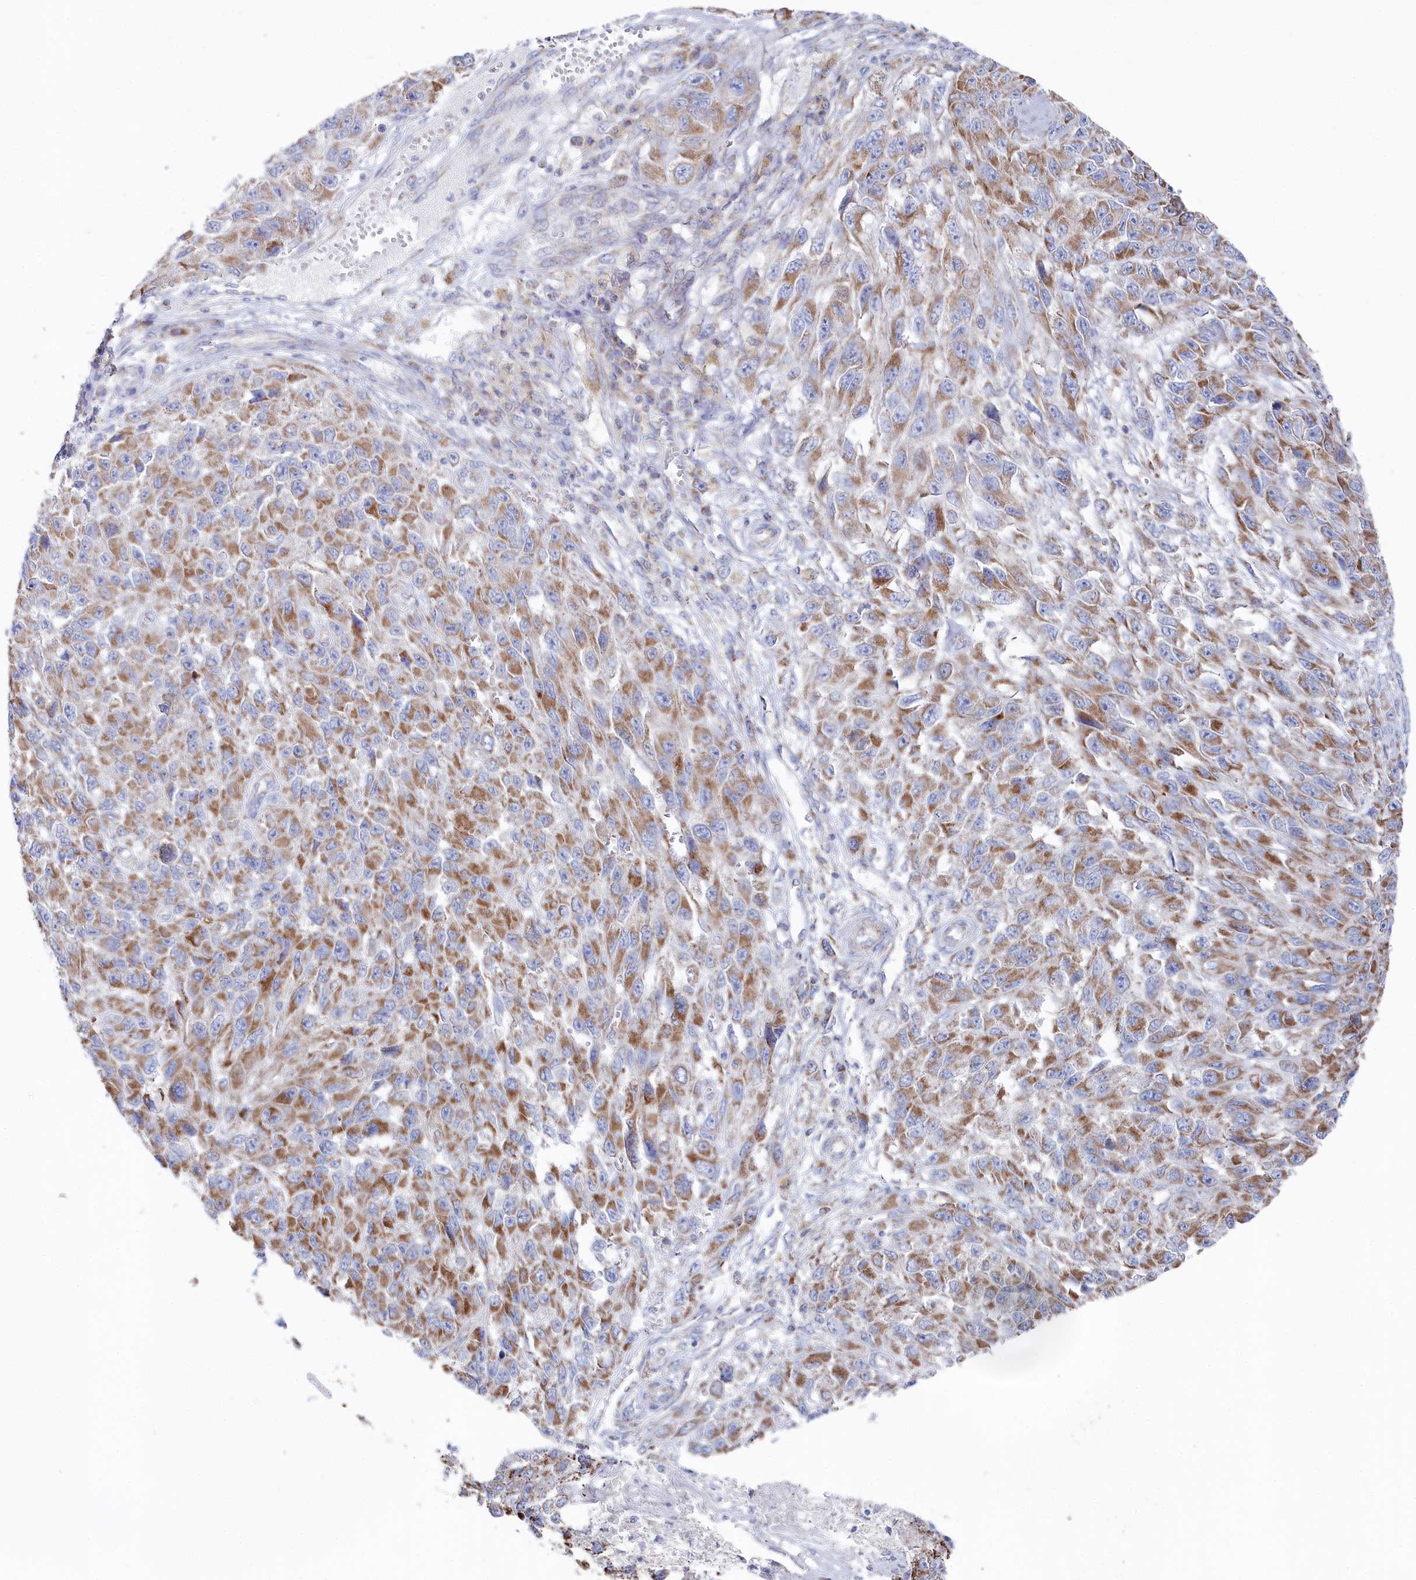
{"staining": {"intensity": "moderate", "quantity": ">75%", "location": "cytoplasmic/membranous"}, "tissue": "melanoma", "cell_type": "Tumor cells", "image_type": "cancer", "snomed": [{"axis": "morphology", "description": "Normal tissue, NOS"}, {"axis": "morphology", "description": "Malignant melanoma, NOS"}, {"axis": "topography", "description": "Skin"}], "caption": "A histopathology image of malignant melanoma stained for a protein displays moderate cytoplasmic/membranous brown staining in tumor cells. (DAB IHC with brightfield microscopy, high magnification).", "gene": "GLS2", "patient": {"sex": "female", "age": 96}}